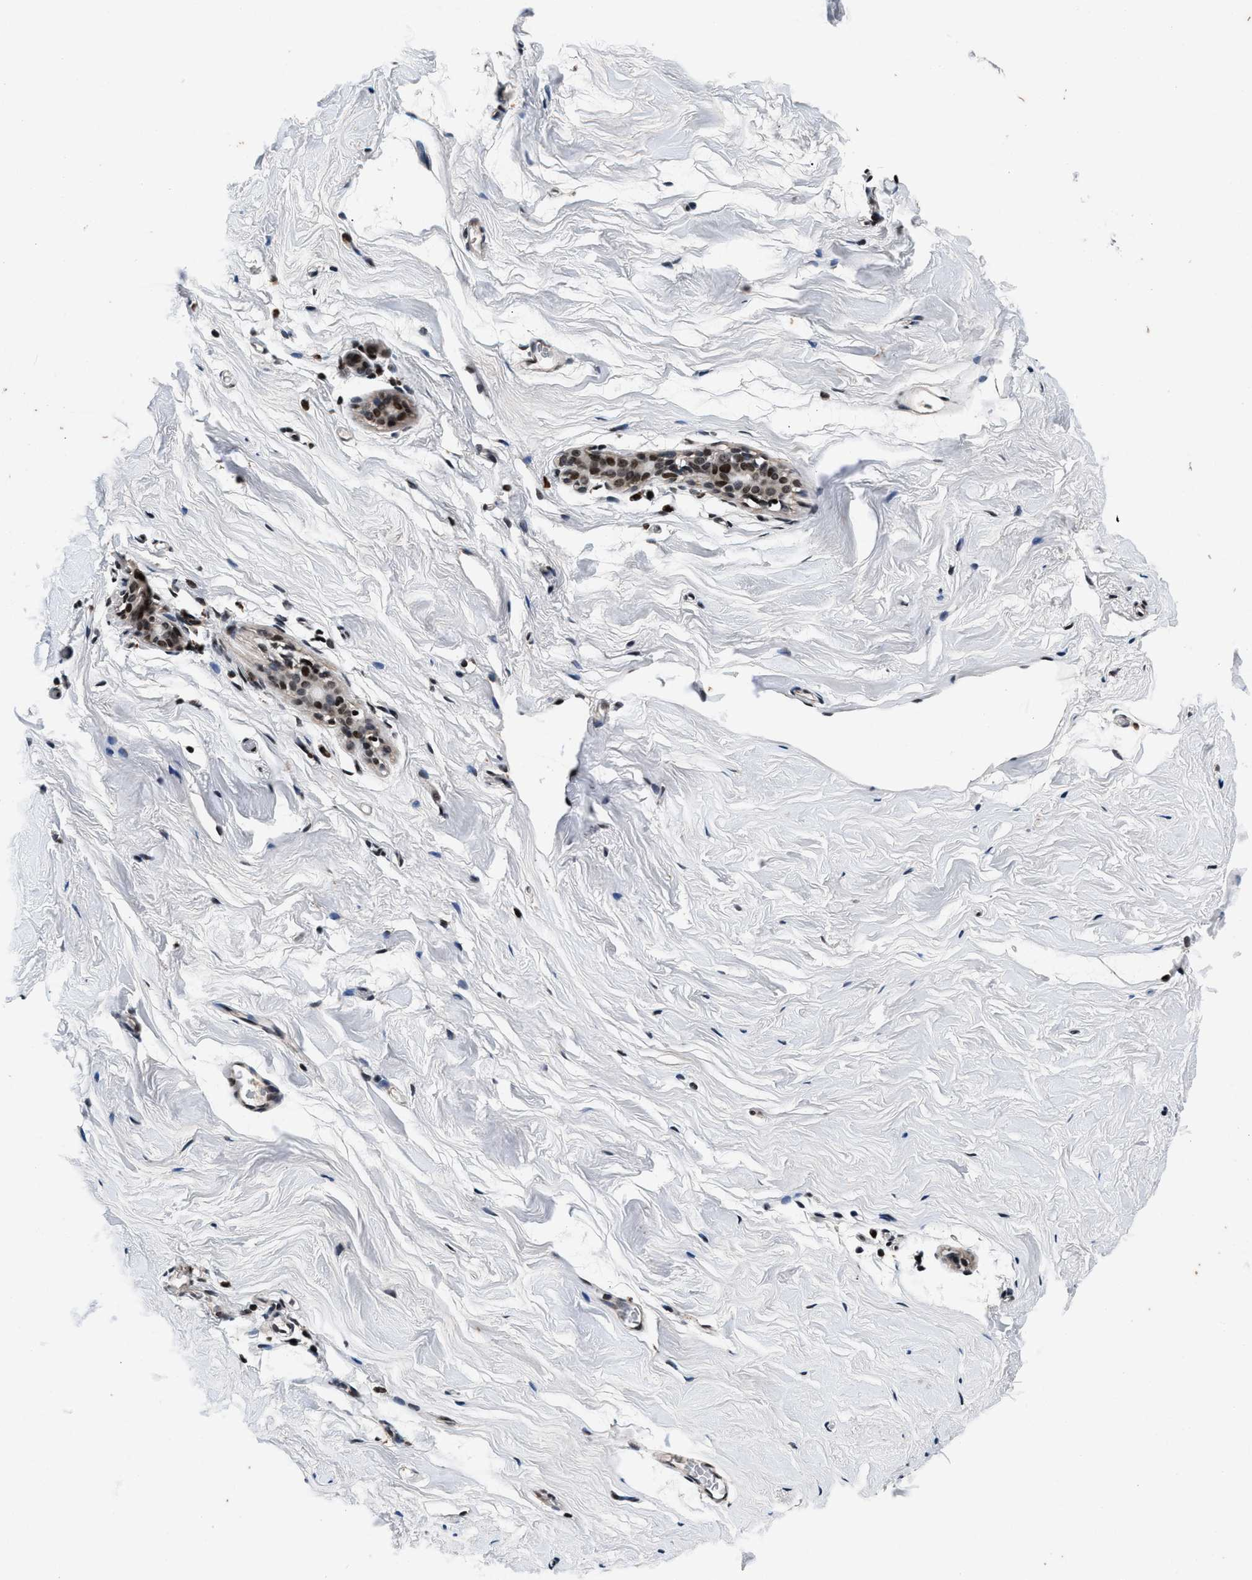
{"staining": {"intensity": "negative", "quantity": "none", "location": "none"}, "tissue": "breast", "cell_type": "Adipocytes", "image_type": "normal", "snomed": [{"axis": "morphology", "description": "Normal tissue, NOS"}, {"axis": "topography", "description": "Breast"}], "caption": "Photomicrograph shows no significant protein positivity in adipocytes of normal breast. (Stains: DAB (3,3'-diaminobenzidine) immunohistochemistry with hematoxylin counter stain, Microscopy: brightfield microscopy at high magnification).", "gene": "PRRC2B", "patient": {"sex": "female", "age": 62}}